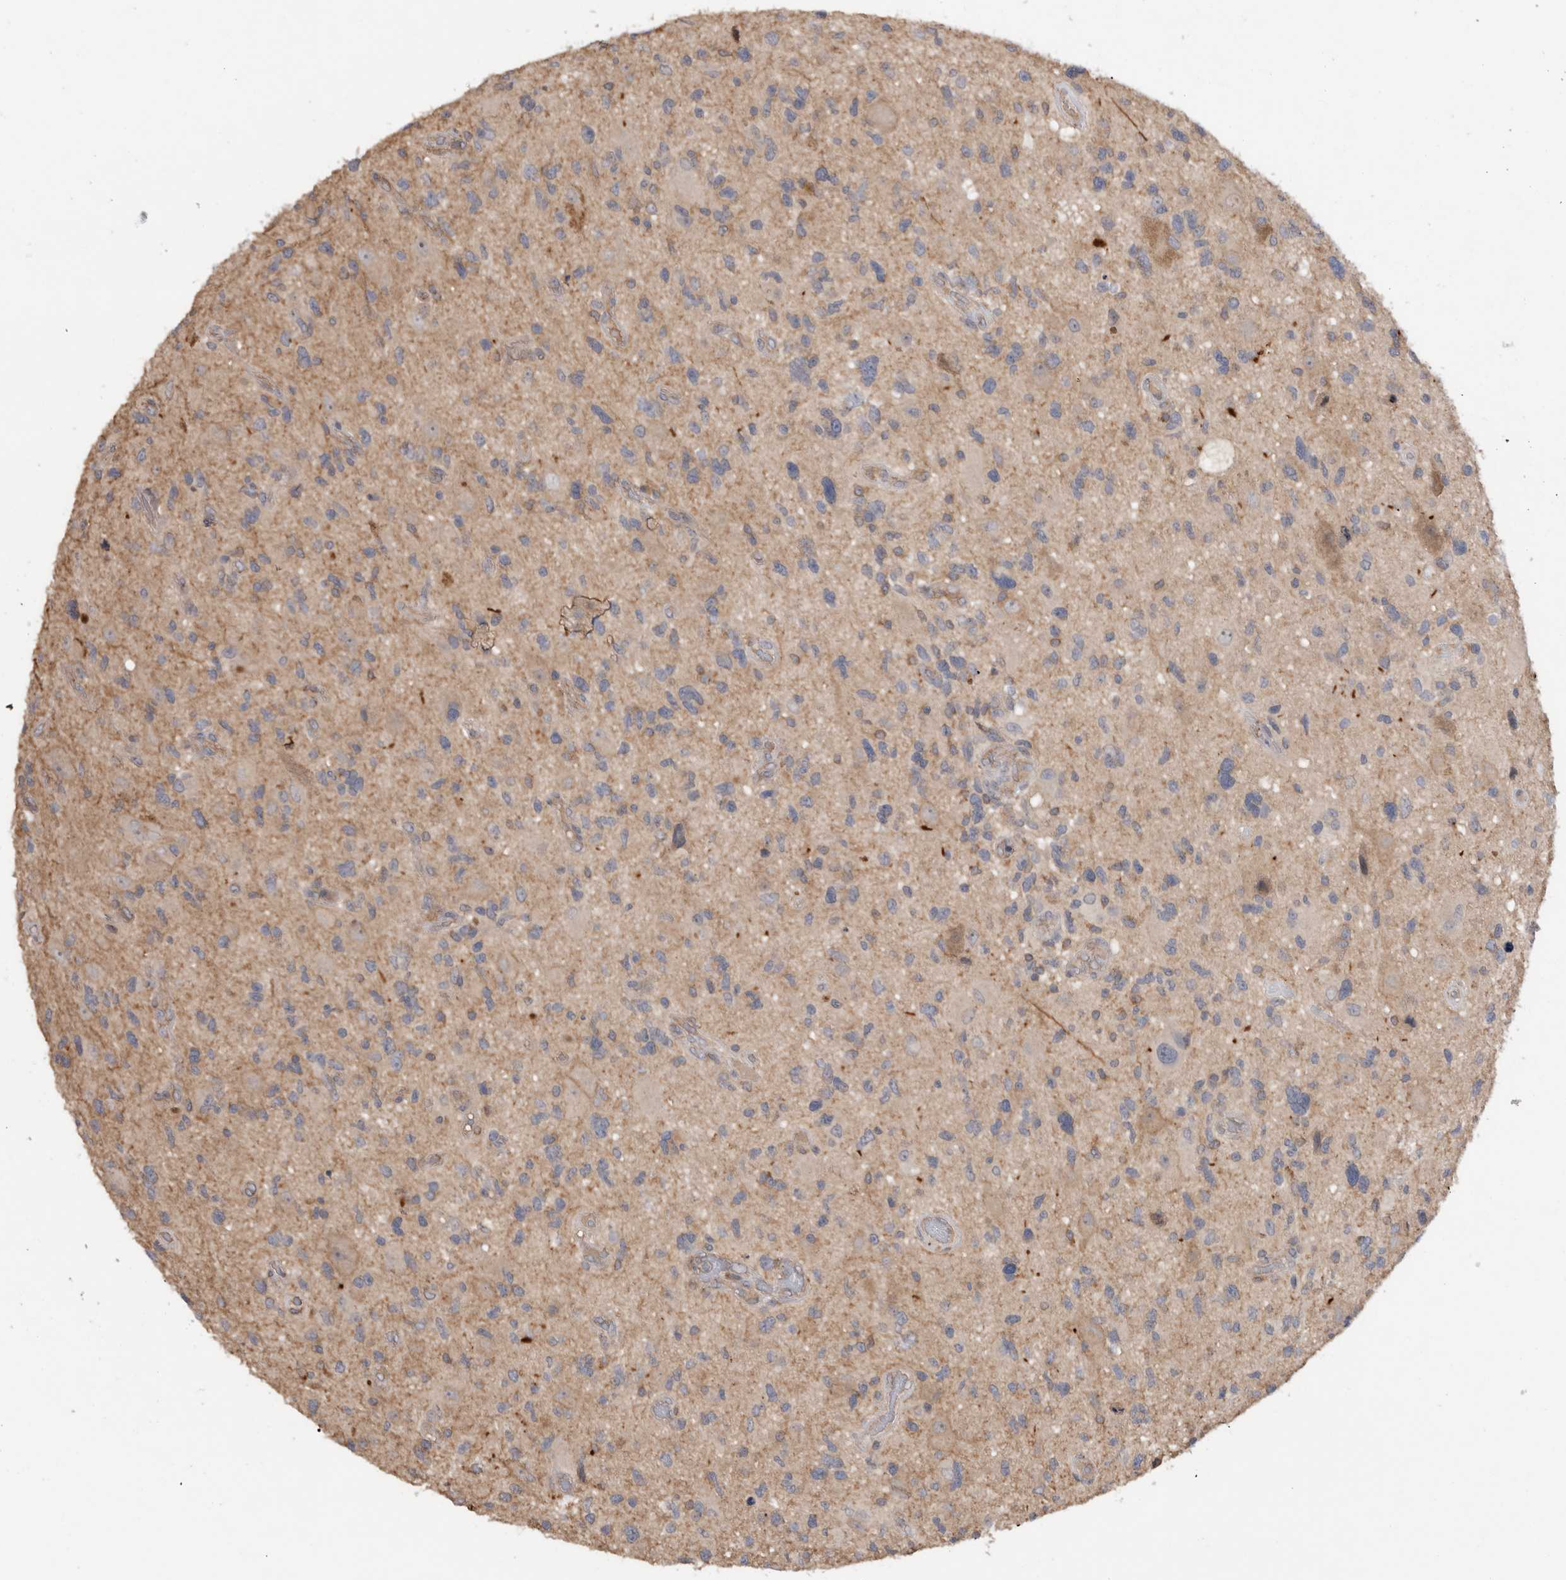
{"staining": {"intensity": "weak", "quantity": ">75%", "location": "cytoplasmic/membranous"}, "tissue": "glioma", "cell_type": "Tumor cells", "image_type": "cancer", "snomed": [{"axis": "morphology", "description": "Glioma, malignant, High grade"}, {"axis": "topography", "description": "Brain"}], "caption": "Tumor cells demonstrate low levels of weak cytoplasmic/membranous staining in approximately >75% of cells in human glioma.", "gene": "TARBP1", "patient": {"sex": "male", "age": 33}}